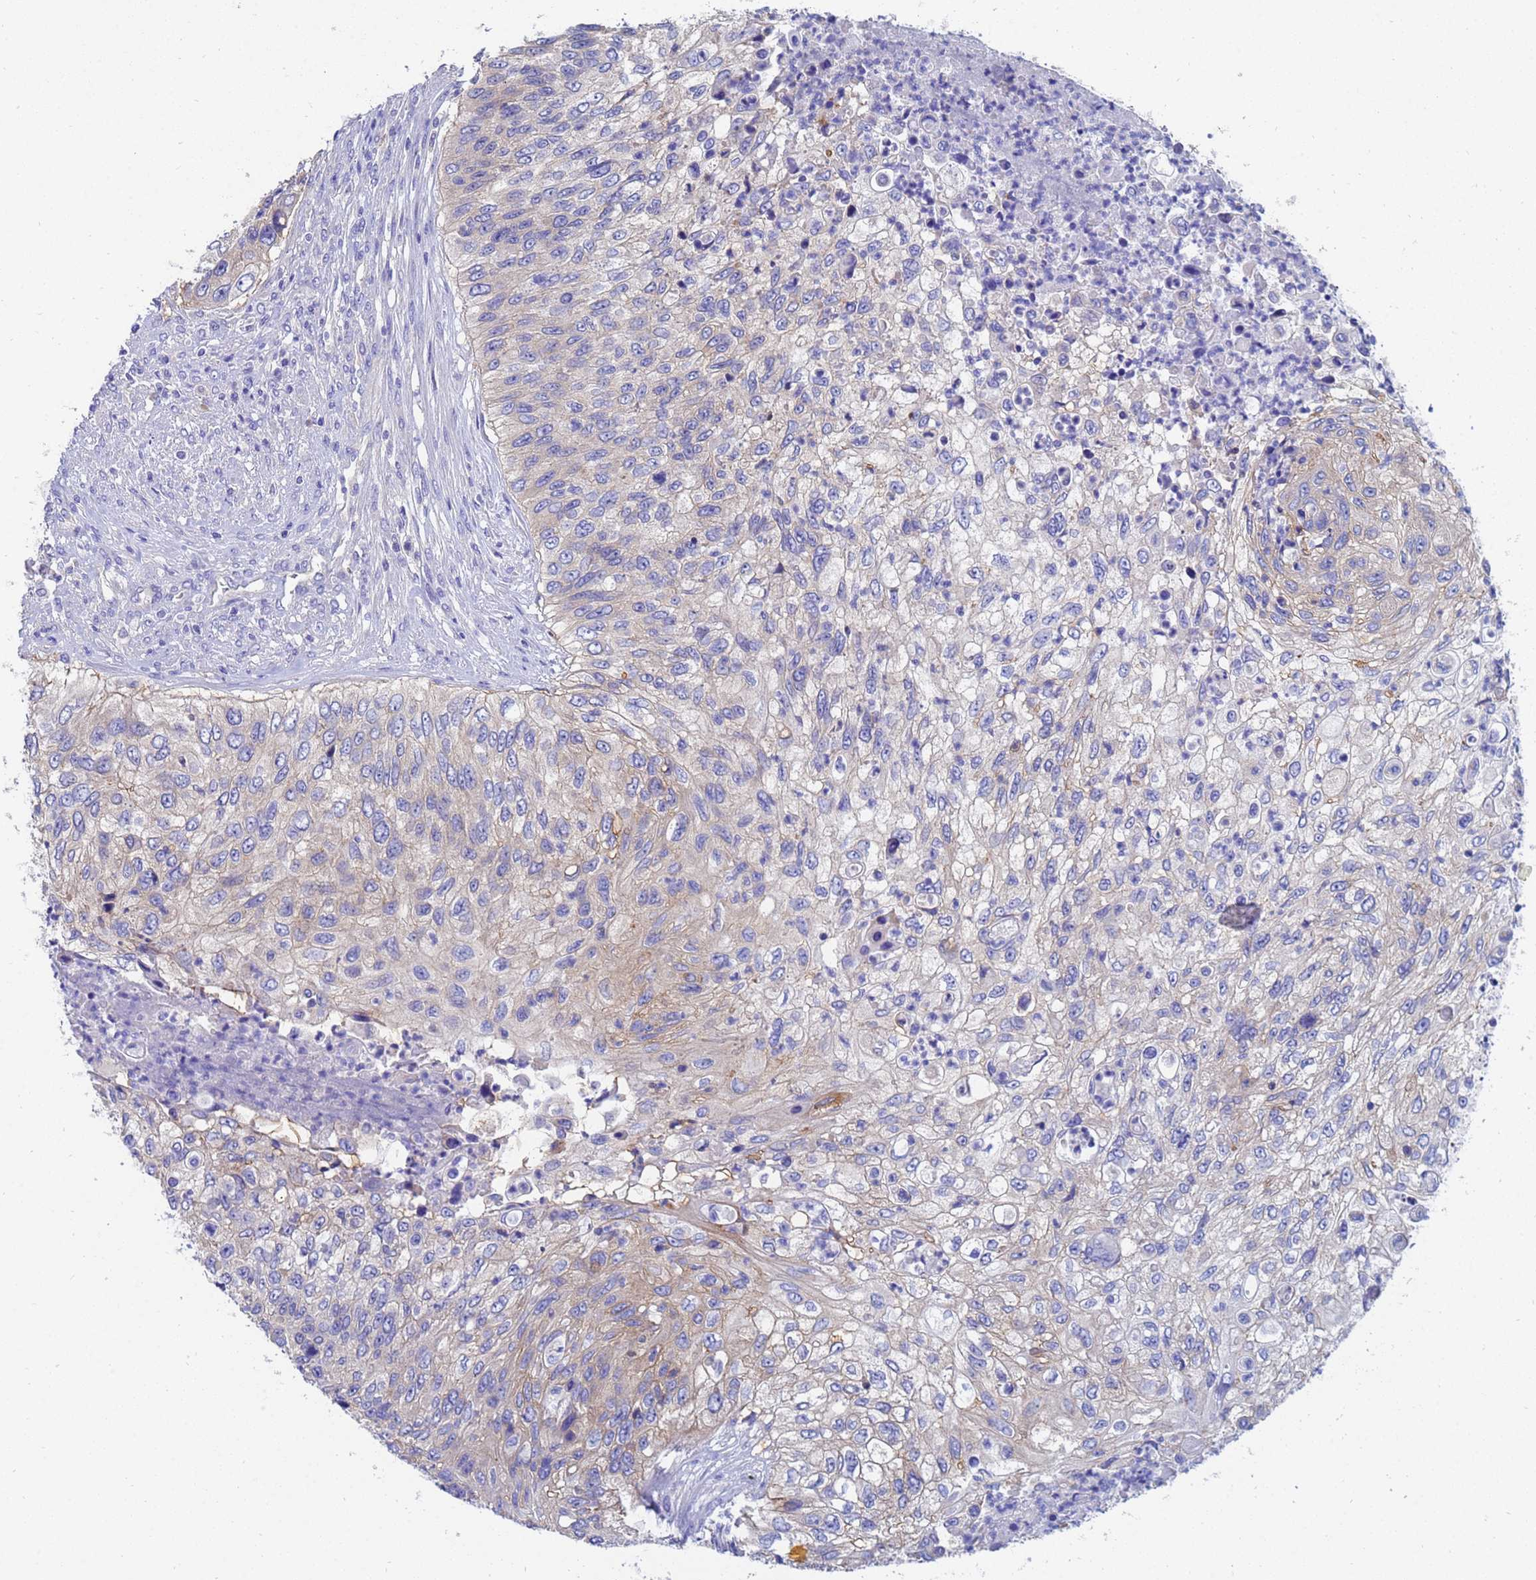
{"staining": {"intensity": "negative", "quantity": "none", "location": "none"}, "tissue": "urothelial cancer", "cell_type": "Tumor cells", "image_type": "cancer", "snomed": [{"axis": "morphology", "description": "Urothelial carcinoma, High grade"}, {"axis": "topography", "description": "Urinary bladder"}], "caption": "This is an IHC image of urothelial cancer. There is no expression in tumor cells.", "gene": "UBE2O", "patient": {"sex": "female", "age": 60}}